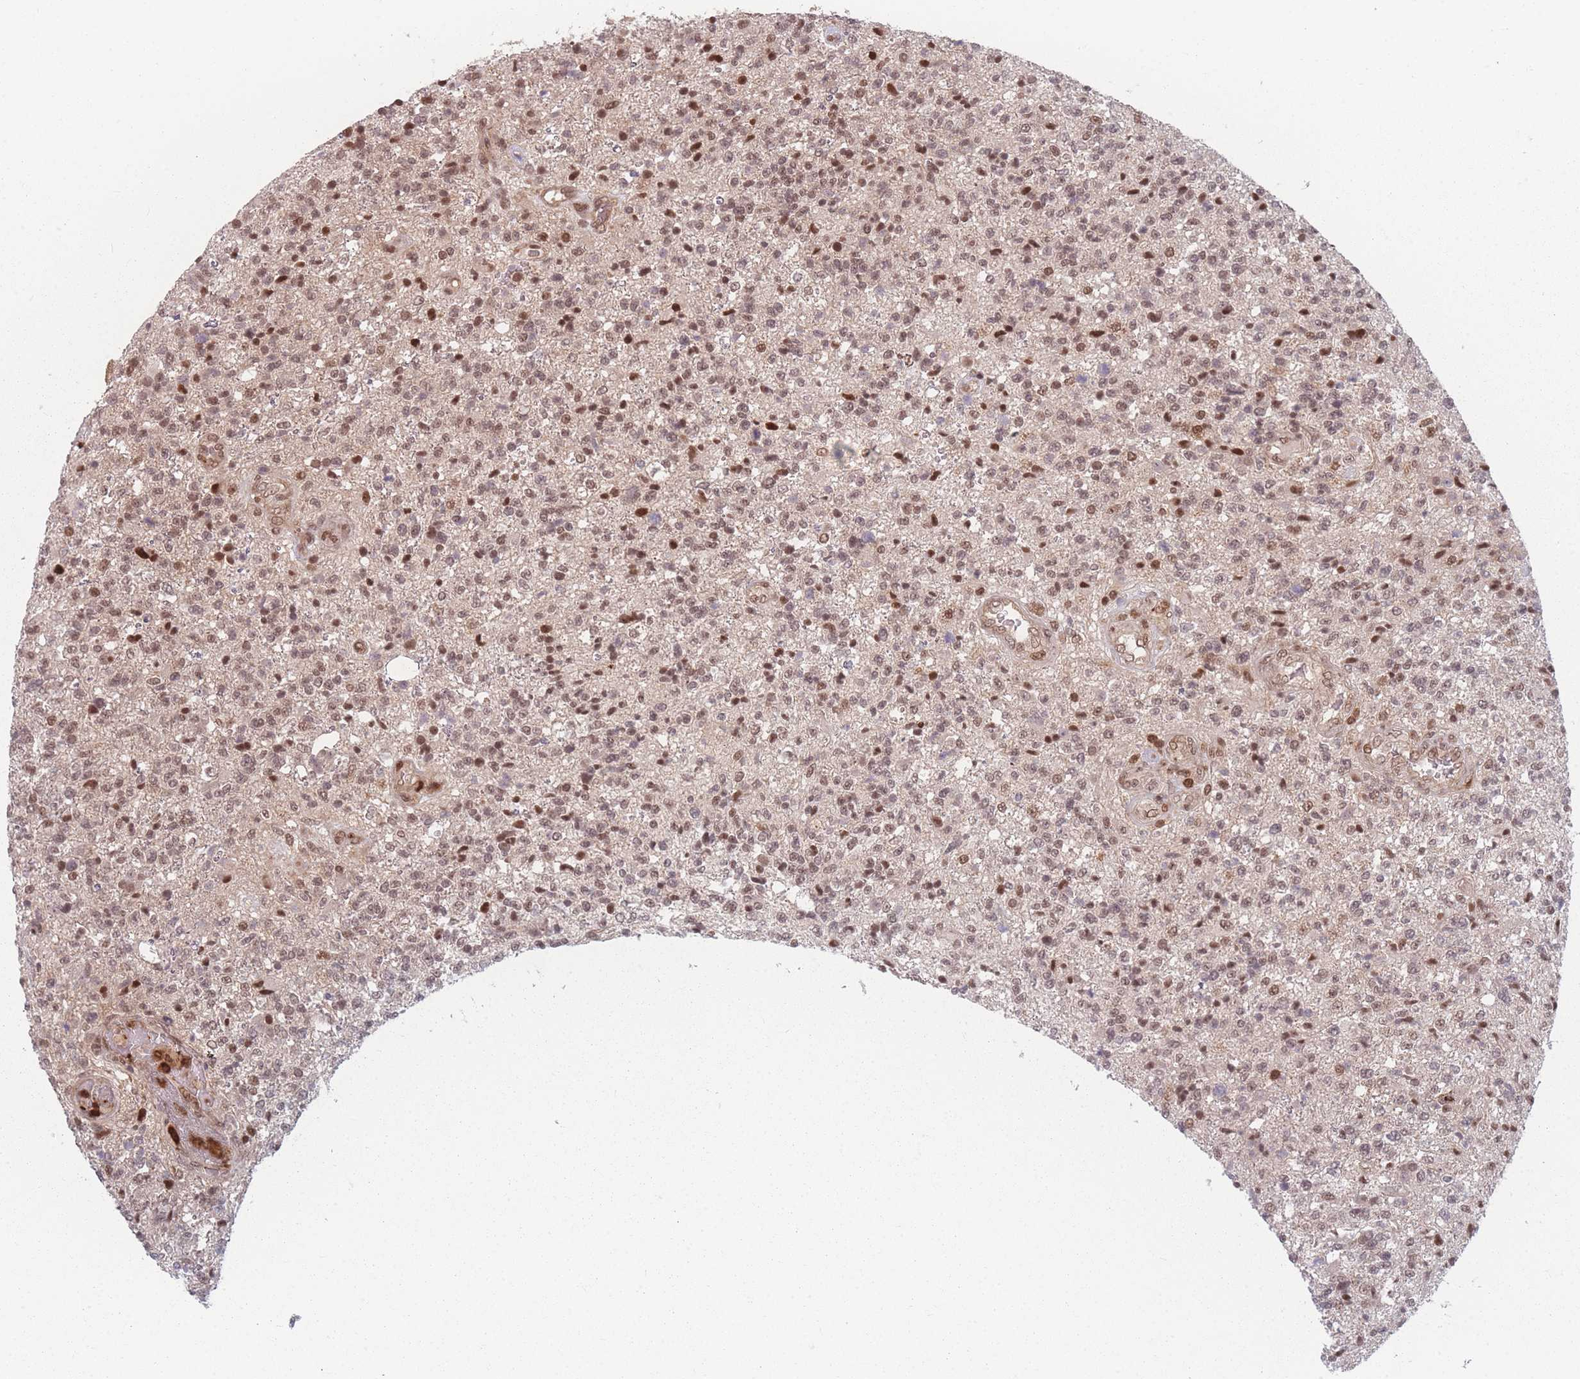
{"staining": {"intensity": "moderate", "quantity": ">75%", "location": "nuclear"}, "tissue": "glioma", "cell_type": "Tumor cells", "image_type": "cancer", "snomed": [{"axis": "morphology", "description": "Glioma, malignant, High grade"}, {"axis": "topography", "description": "Brain"}], "caption": "An IHC photomicrograph of neoplastic tissue is shown. Protein staining in brown labels moderate nuclear positivity in malignant glioma (high-grade) within tumor cells.", "gene": "WDR55", "patient": {"sex": "male", "age": 56}}